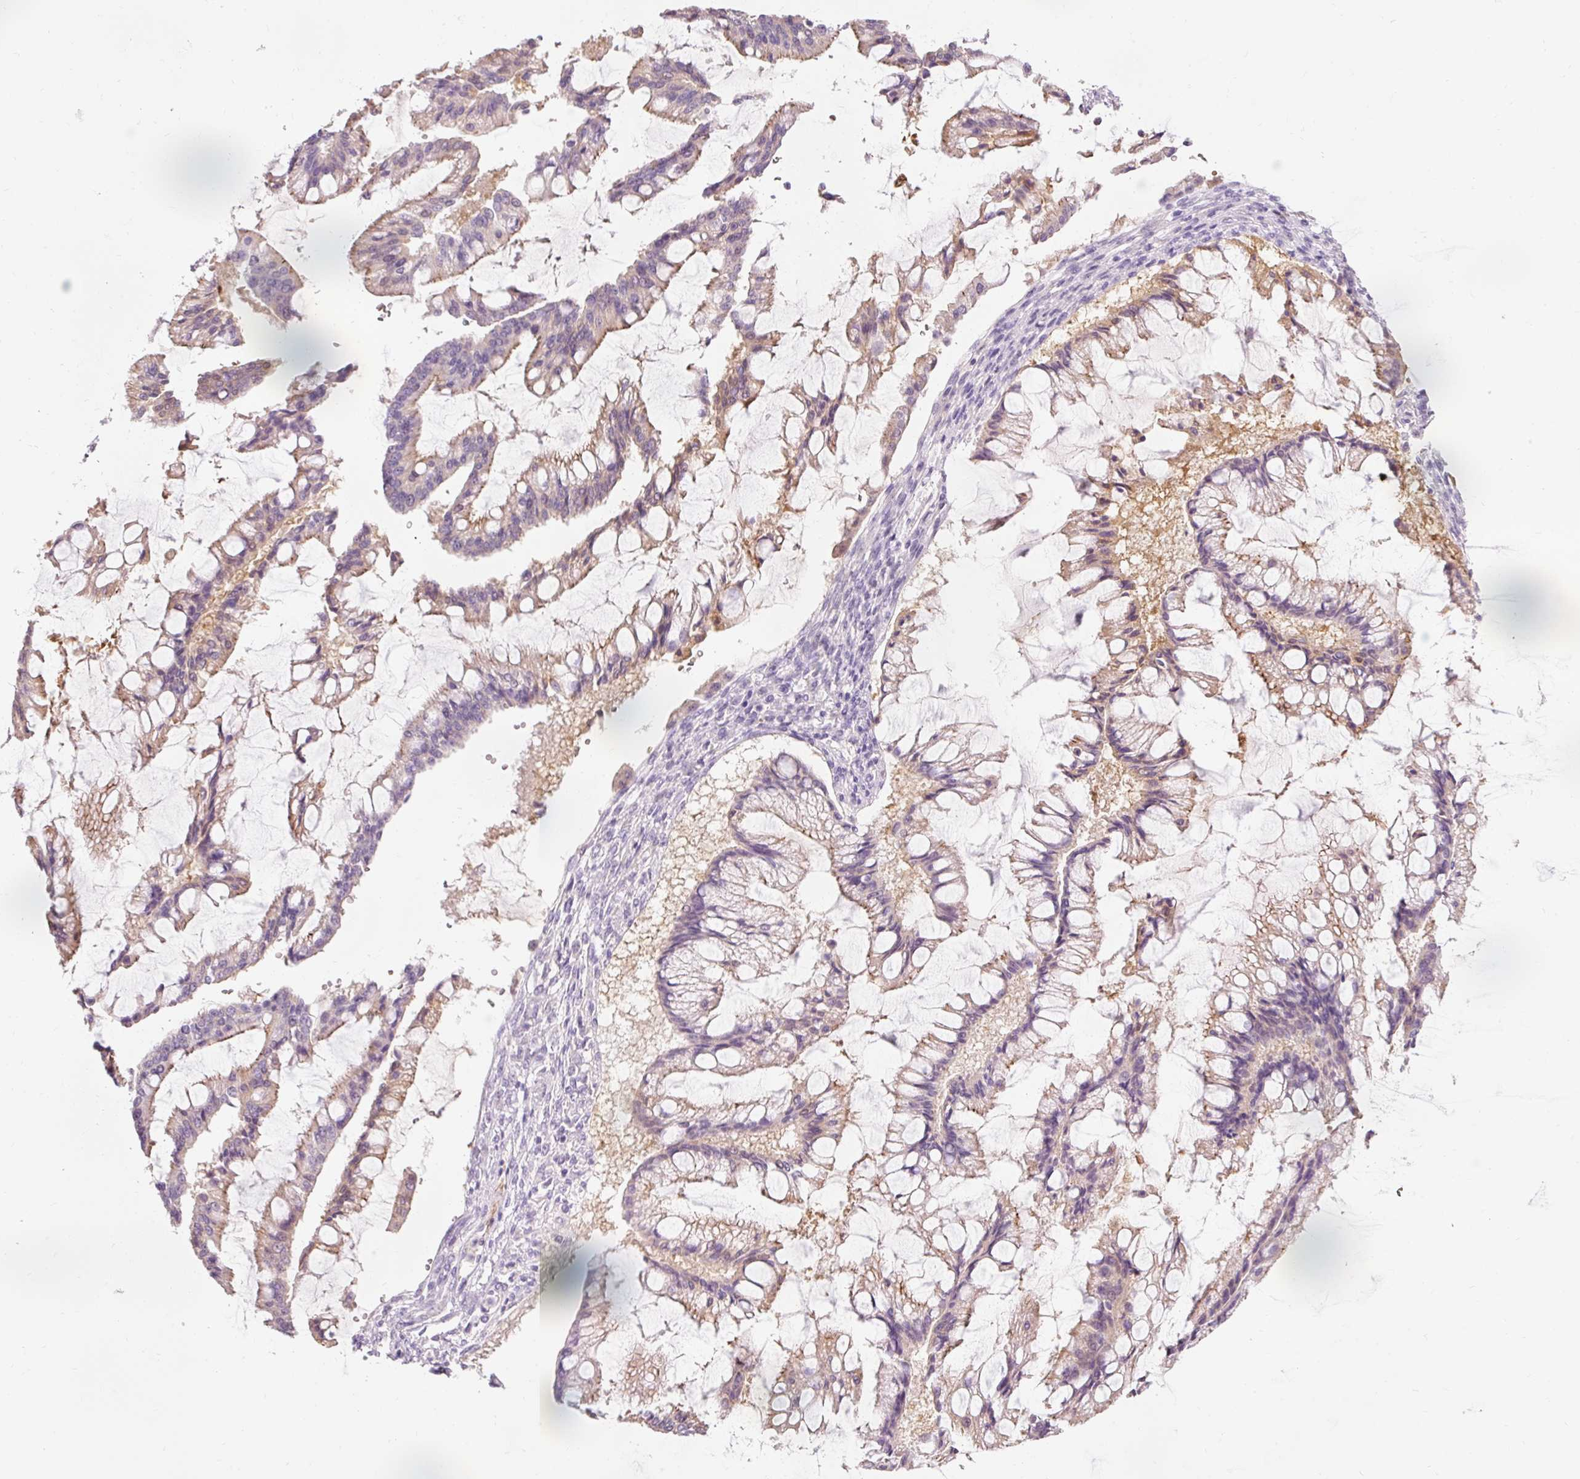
{"staining": {"intensity": "moderate", "quantity": "25%-75%", "location": "cytoplasmic/membranous"}, "tissue": "ovarian cancer", "cell_type": "Tumor cells", "image_type": "cancer", "snomed": [{"axis": "morphology", "description": "Cystadenocarcinoma, mucinous, NOS"}, {"axis": "topography", "description": "Ovary"}], "caption": "A medium amount of moderate cytoplasmic/membranous staining is seen in approximately 25%-75% of tumor cells in ovarian mucinous cystadenocarcinoma tissue.", "gene": "DHRS11", "patient": {"sex": "female", "age": 73}}